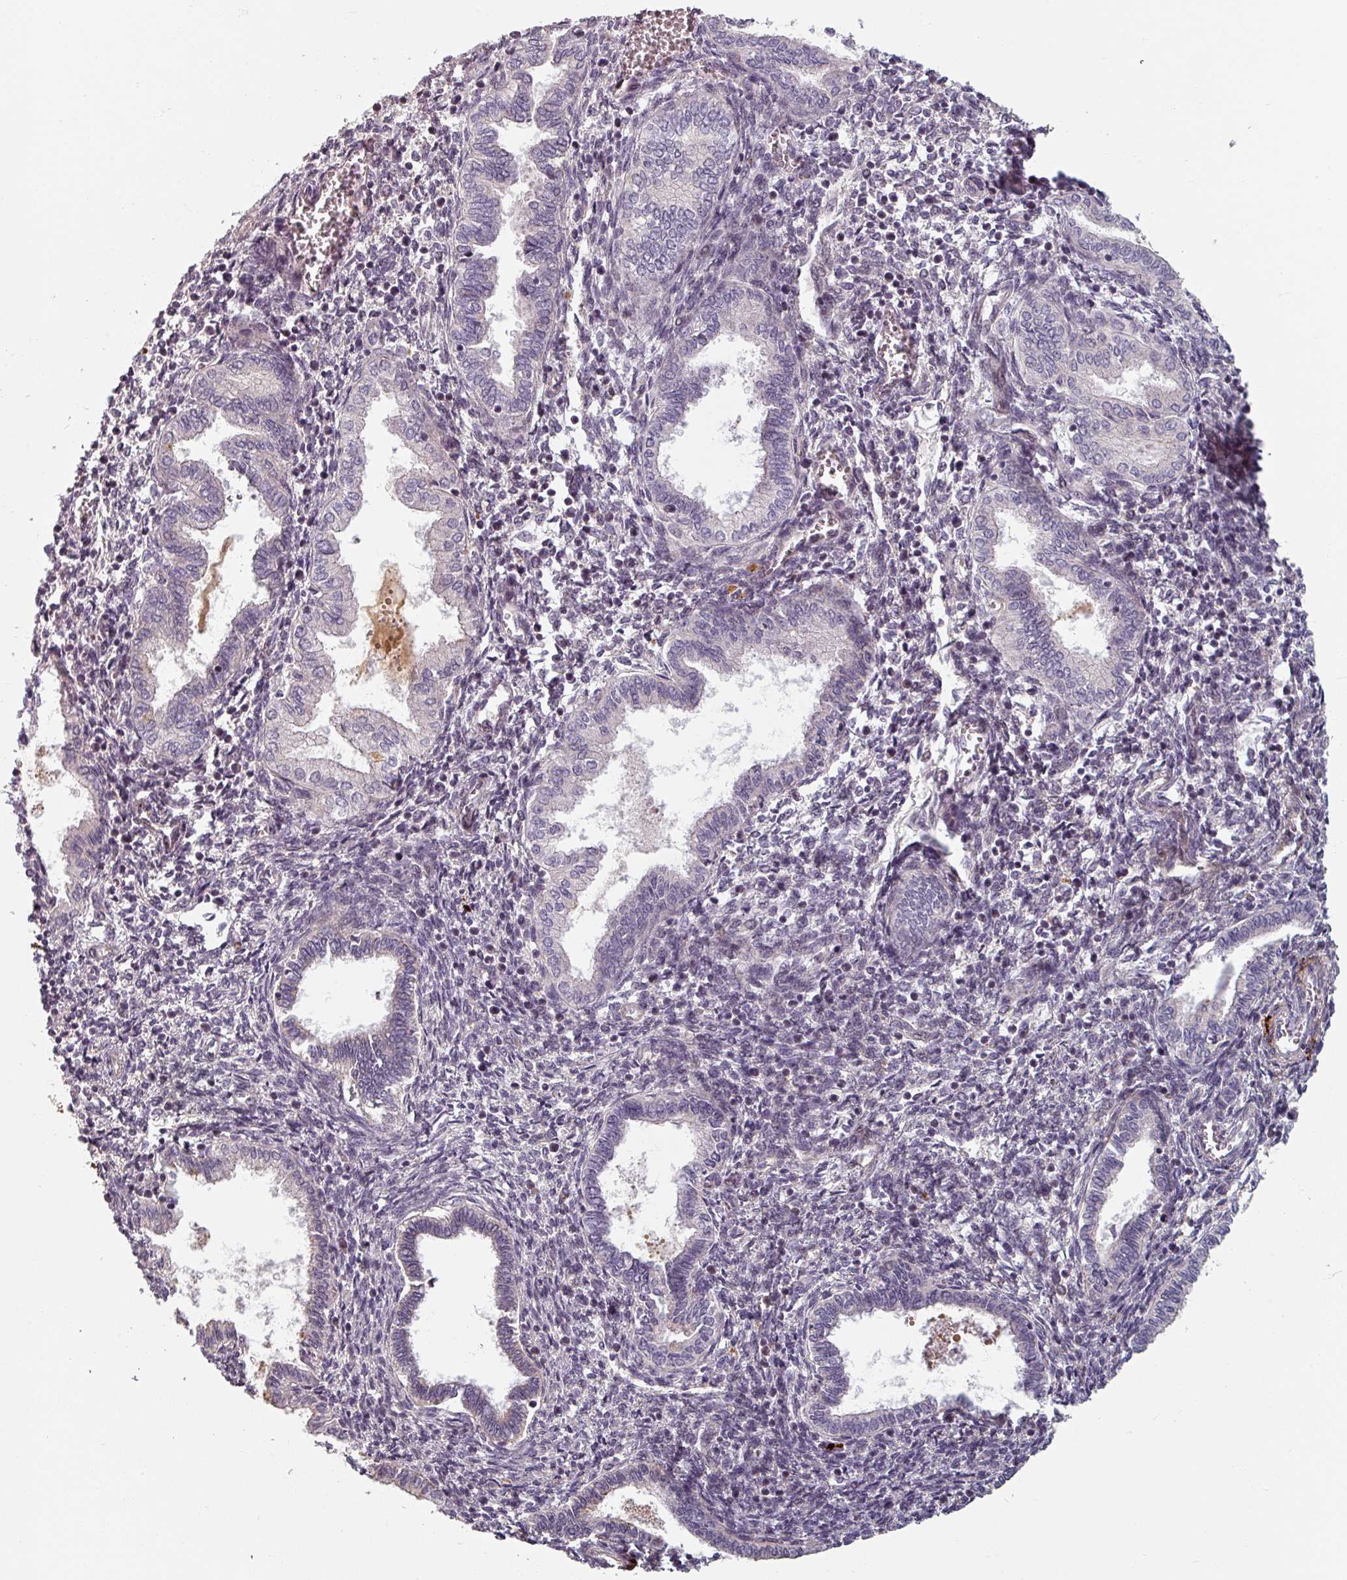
{"staining": {"intensity": "negative", "quantity": "none", "location": "none"}, "tissue": "endometrium", "cell_type": "Cells in endometrial stroma", "image_type": "normal", "snomed": [{"axis": "morphology", "description": "Normal tissue, NOS"}, {"axis": "topography", "description": "Endometrium"}], "caption": "DAB immunohistochemical staining of unremarkable endometrium shows no significant positivity in cells in endometrial stroma. (DAB immunohistochemistry visualized using brightfield microscopy, high magnification).", "gene": "CYB5RL", "patient": {"sex": "female", "age": 37}}